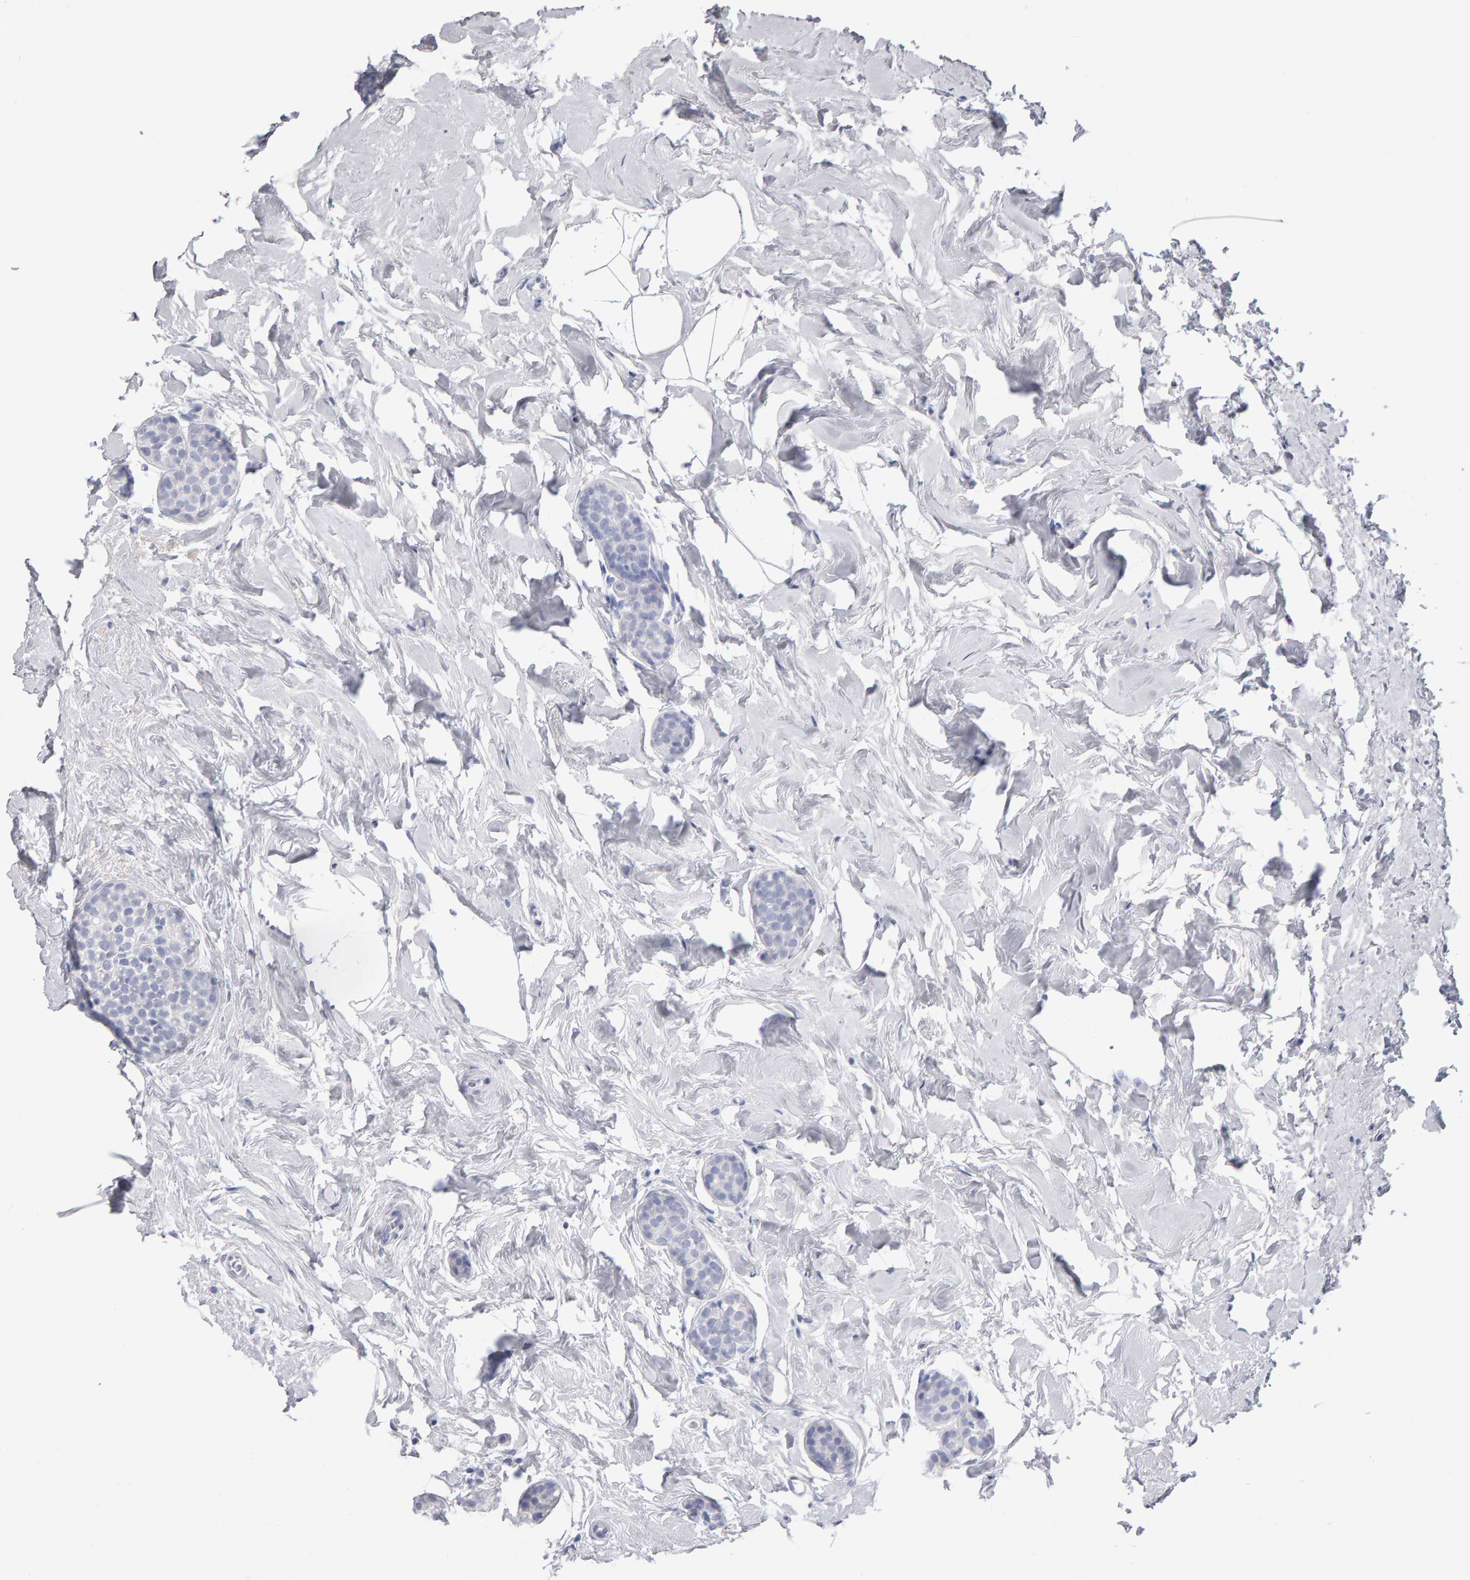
{"staining": {"intensity": "negative", "quantity": "none", "location": "none"}, "tissue": "breast cancer", "cell_type": "Tumor cells", "image_type": "cancer", "snomed": [{"axis": "morphology", "description": "Duct carcinoma"}, {"axis": "topography", "description": "Breast"}], "caption": "A micrograph of human breast cancer (intraductal carcinoma) is negative for staining in tumor cells.", "gene": "NCDN", "patient": {"sex": "female", "age": 55}}